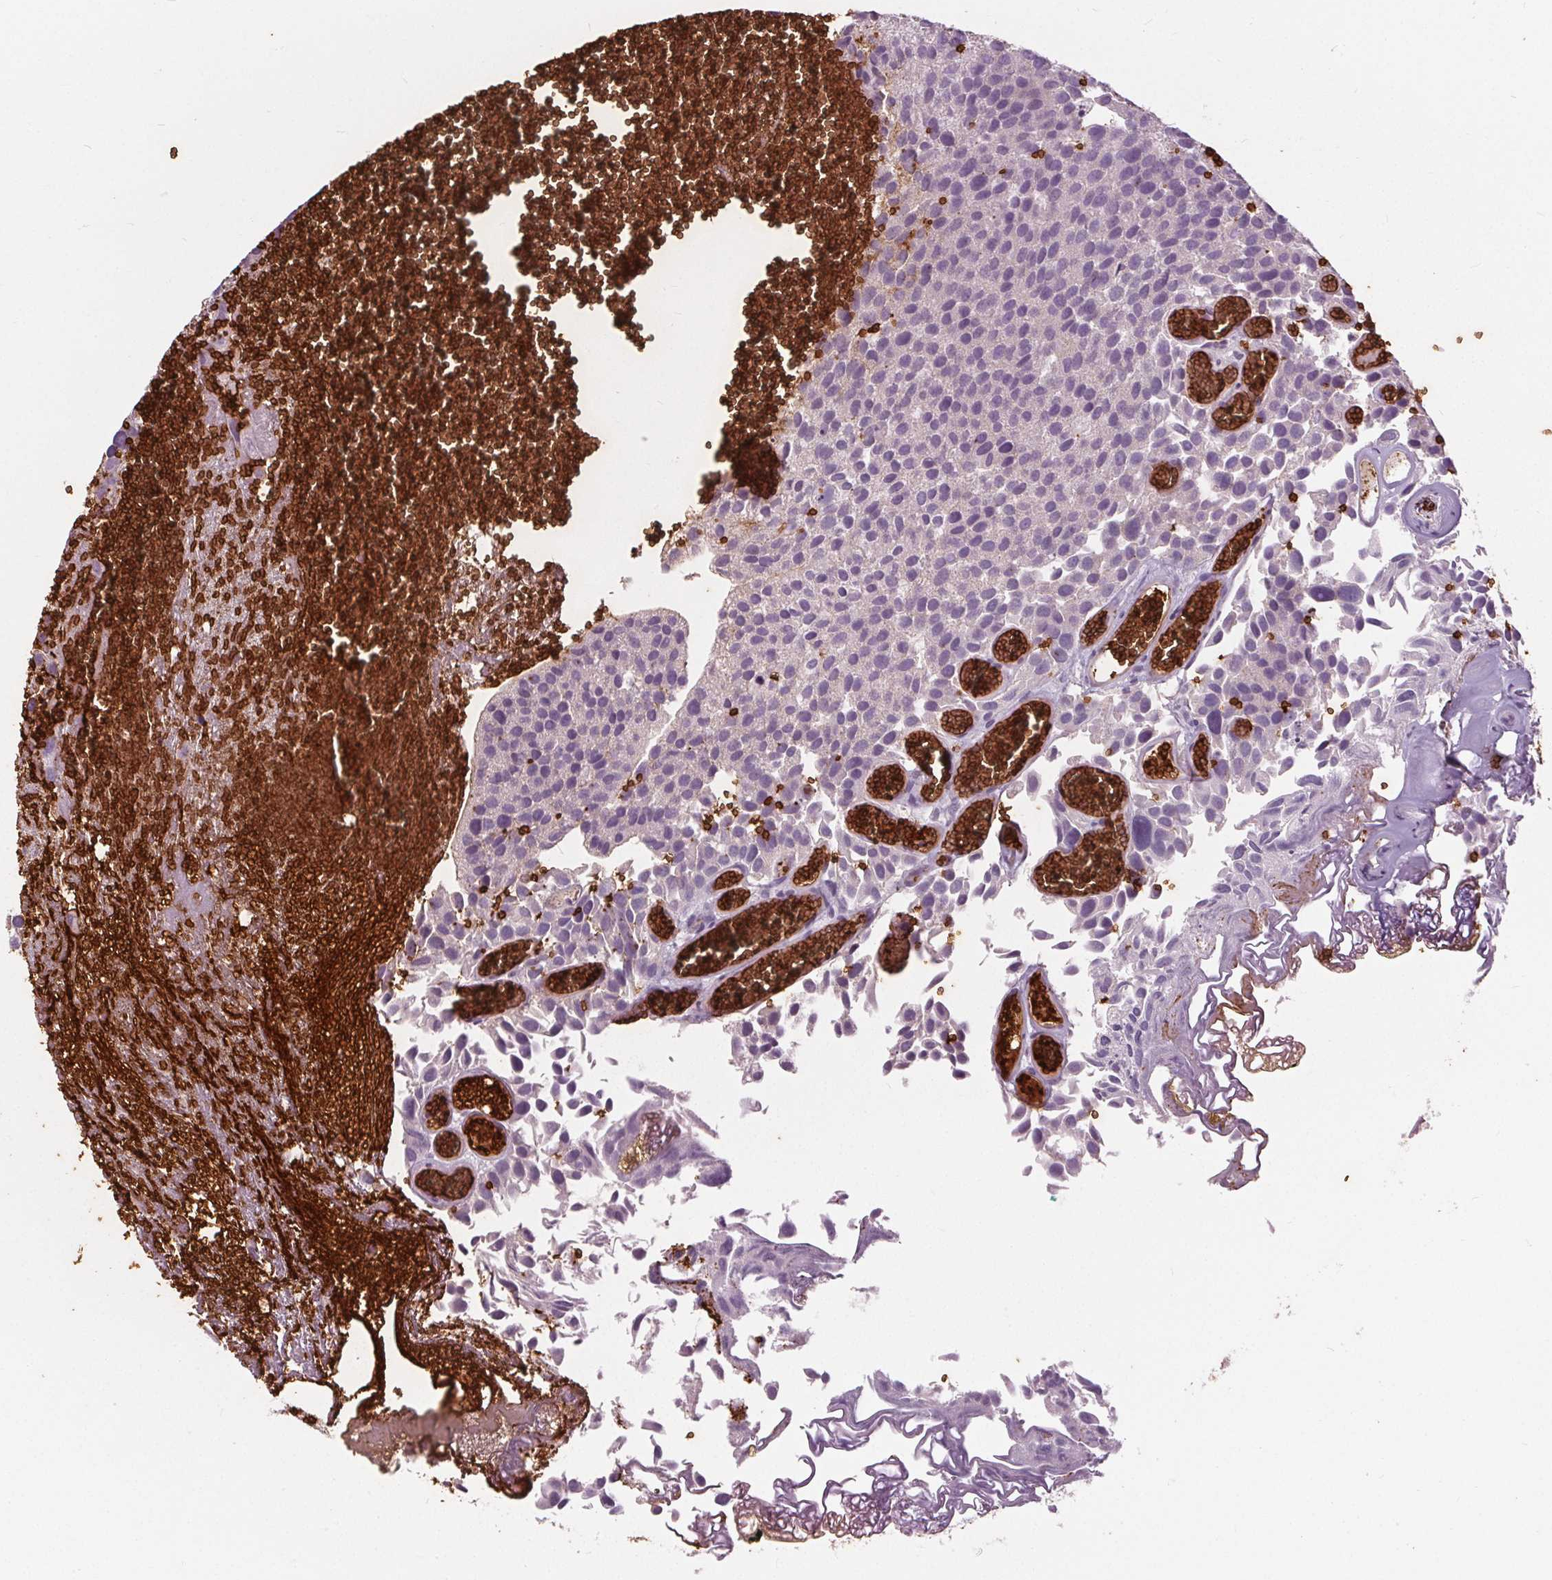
{"staining": {"intensity": "negative", "quantity": "none", "location": "none"}, "tissue": "urothelial cancer", "cell_type": "Tumor cells", "image_type": "cancer", "snomed": [{"axis": "morphology", "description": "Urothelial carcinoma, Low grade"}, {"axis": "topography", "description": "Urinary bladder"}], "caption": "Immunohistochemistry (IHC) photomicrograph of neoplastic tissue: human urothelial cancer stained with DAB shows no significant protein expression in tumor cells.", "gene": "SLC4A1", "patient": {"sex": "female", "age": 69}}